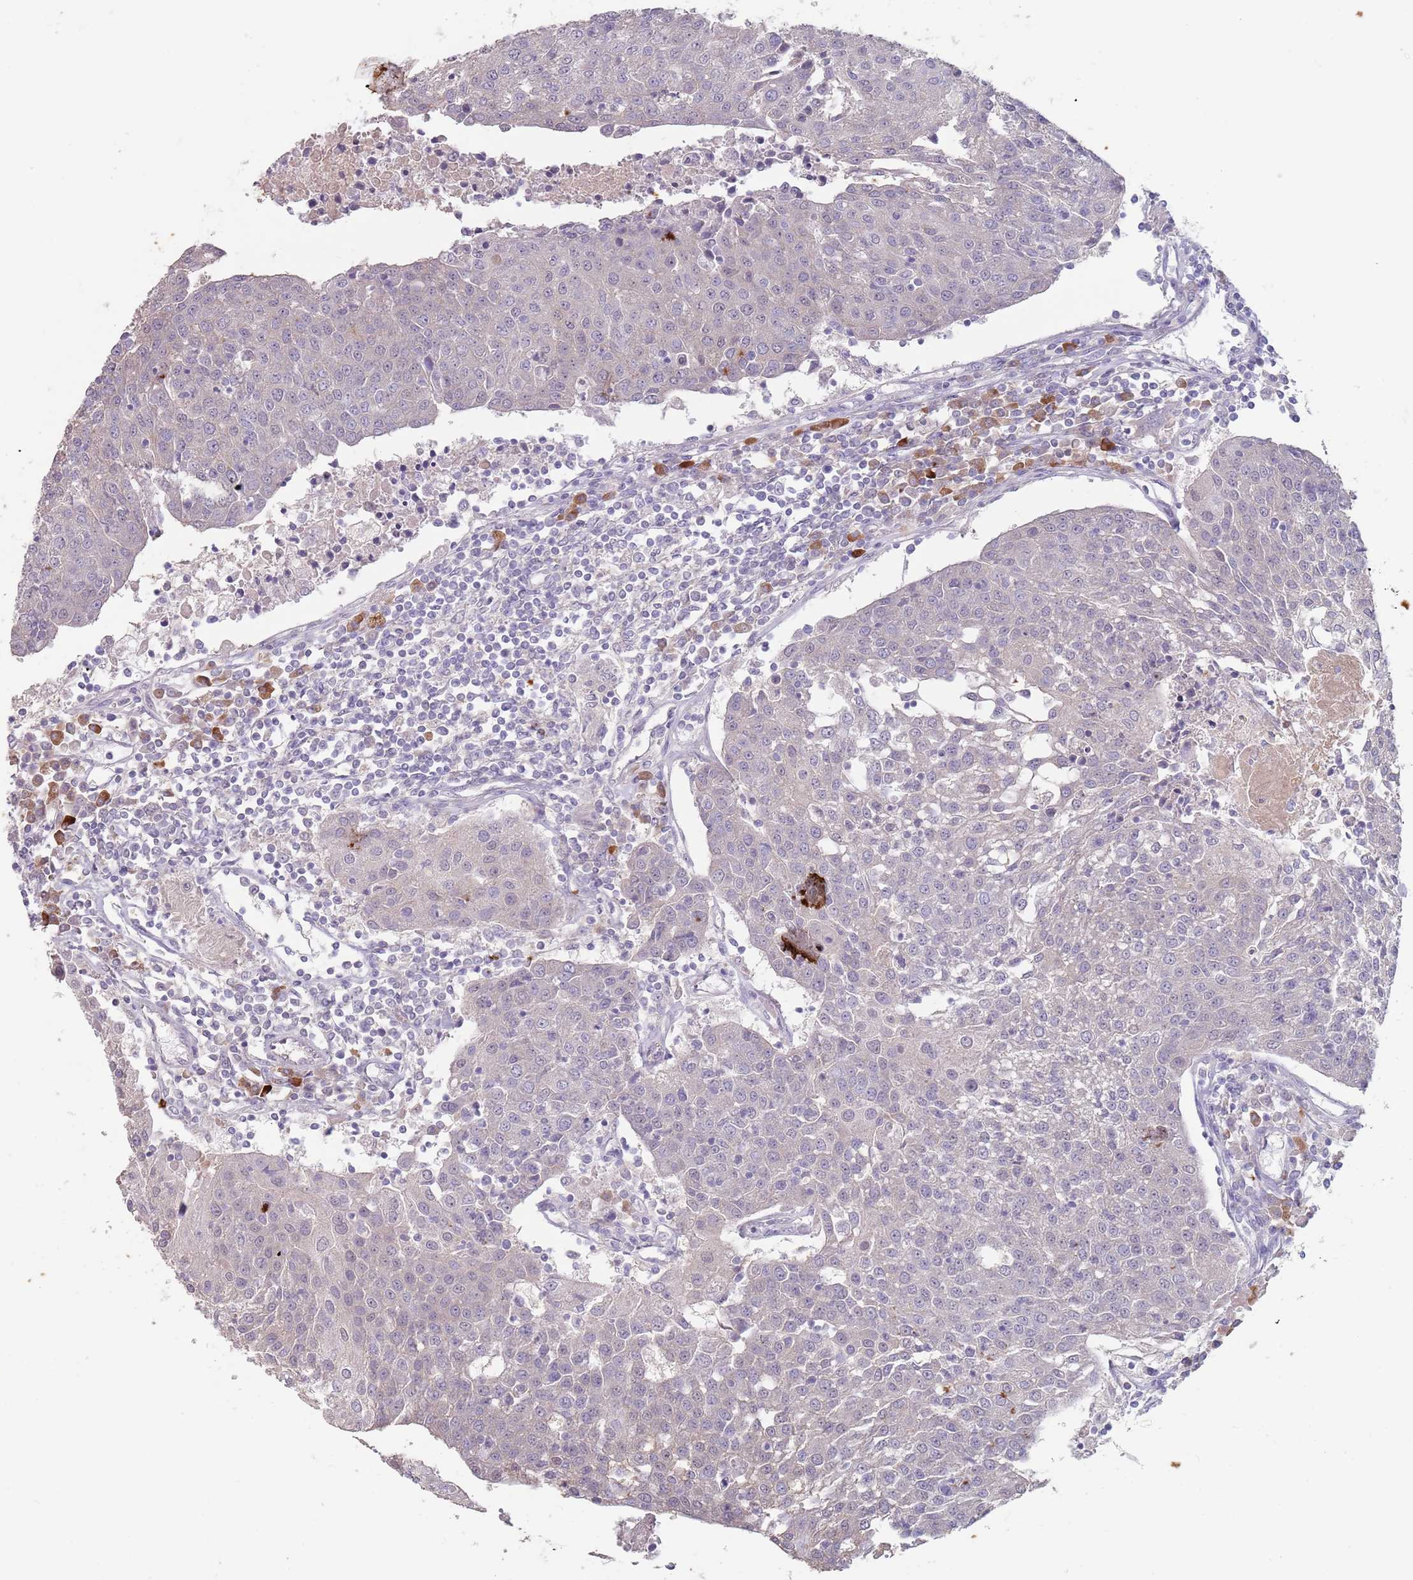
{"staining": {"intensity": "negative", "quantity": "none", "location": "none"}, "tissue": "urothelial cancer", "cell_type": "Tumor cells", "image_type": "cancer", "snomed": [{"axis": "morphology", "description": "Urothelial carcinoma, High grade"}, {"axis": "topography", "description": "Urinary bladder"}], "caption": "The immunohistochemistry micrograph has no significant expression in tumor cells of urothelial carcinoma (high-grade) tissue.", "gene": "STYK1", "patient": {"sex": "female", "age": 85}}